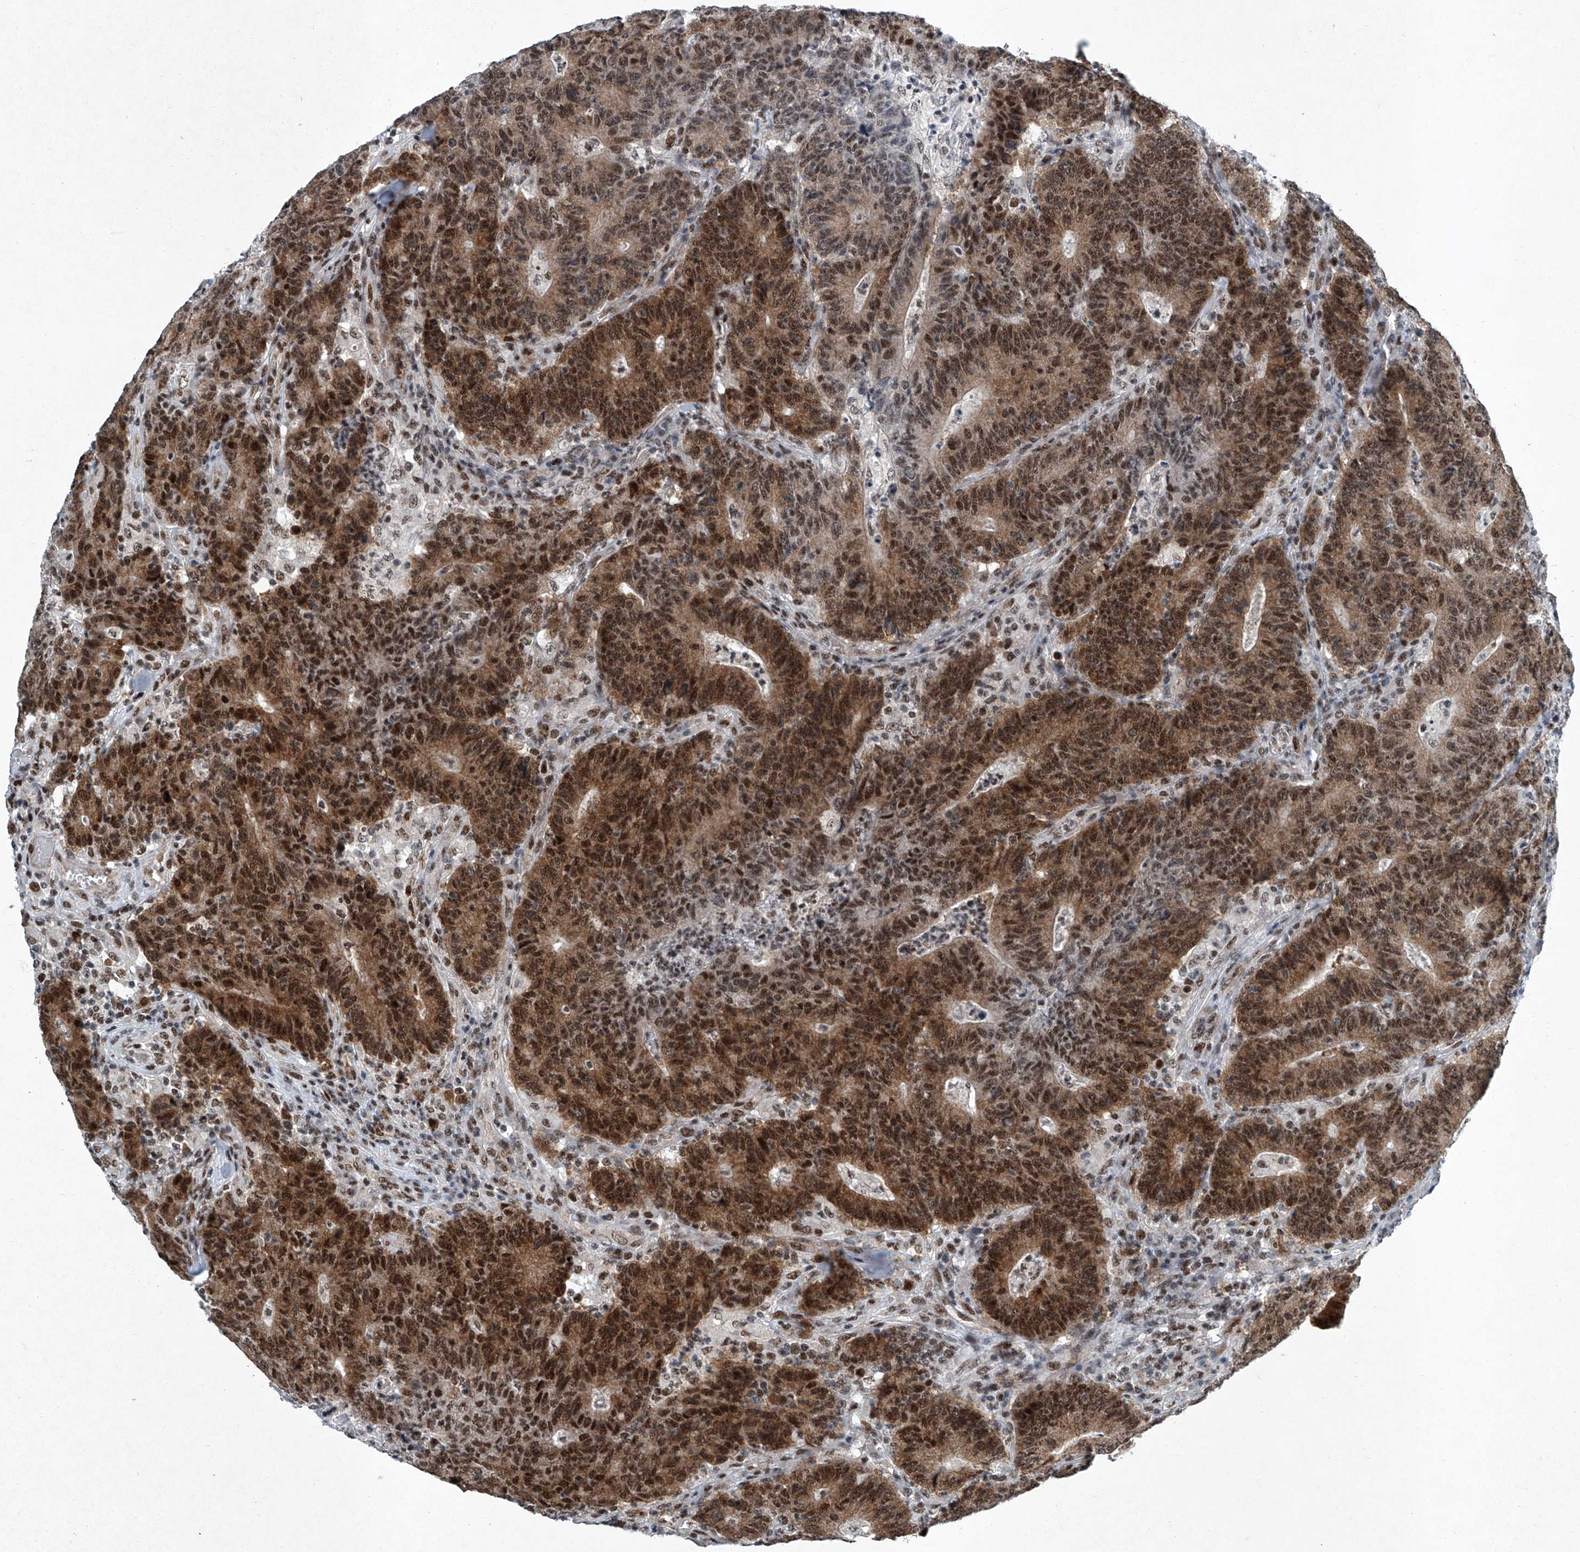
{"staining": {"intensity": "strong", "quantity": ">75%", "location": "cytoplasmic/membranous,nuclear"}, "tissue": "colorectal cancer", "cell_type": "Tumor cells", "image_type": "cancer", "snomed": [{"axis": "morphology", "description": "Normal tissue, NOS"}, {"axis": "morphology", "description": "Adenocarcinoma, NOS"}, {"axis": "topography", "description": "Colon"}], "caption": "An image showing strong cytoplasmic/membranous and nuclear staining in approximately >75% of tumor cells in colorectal adenocarcinoma, as visualized by brown immunohistochemical staining.", "gene": "TFDP1", "patient": {"sex": "female", "age": 75}}